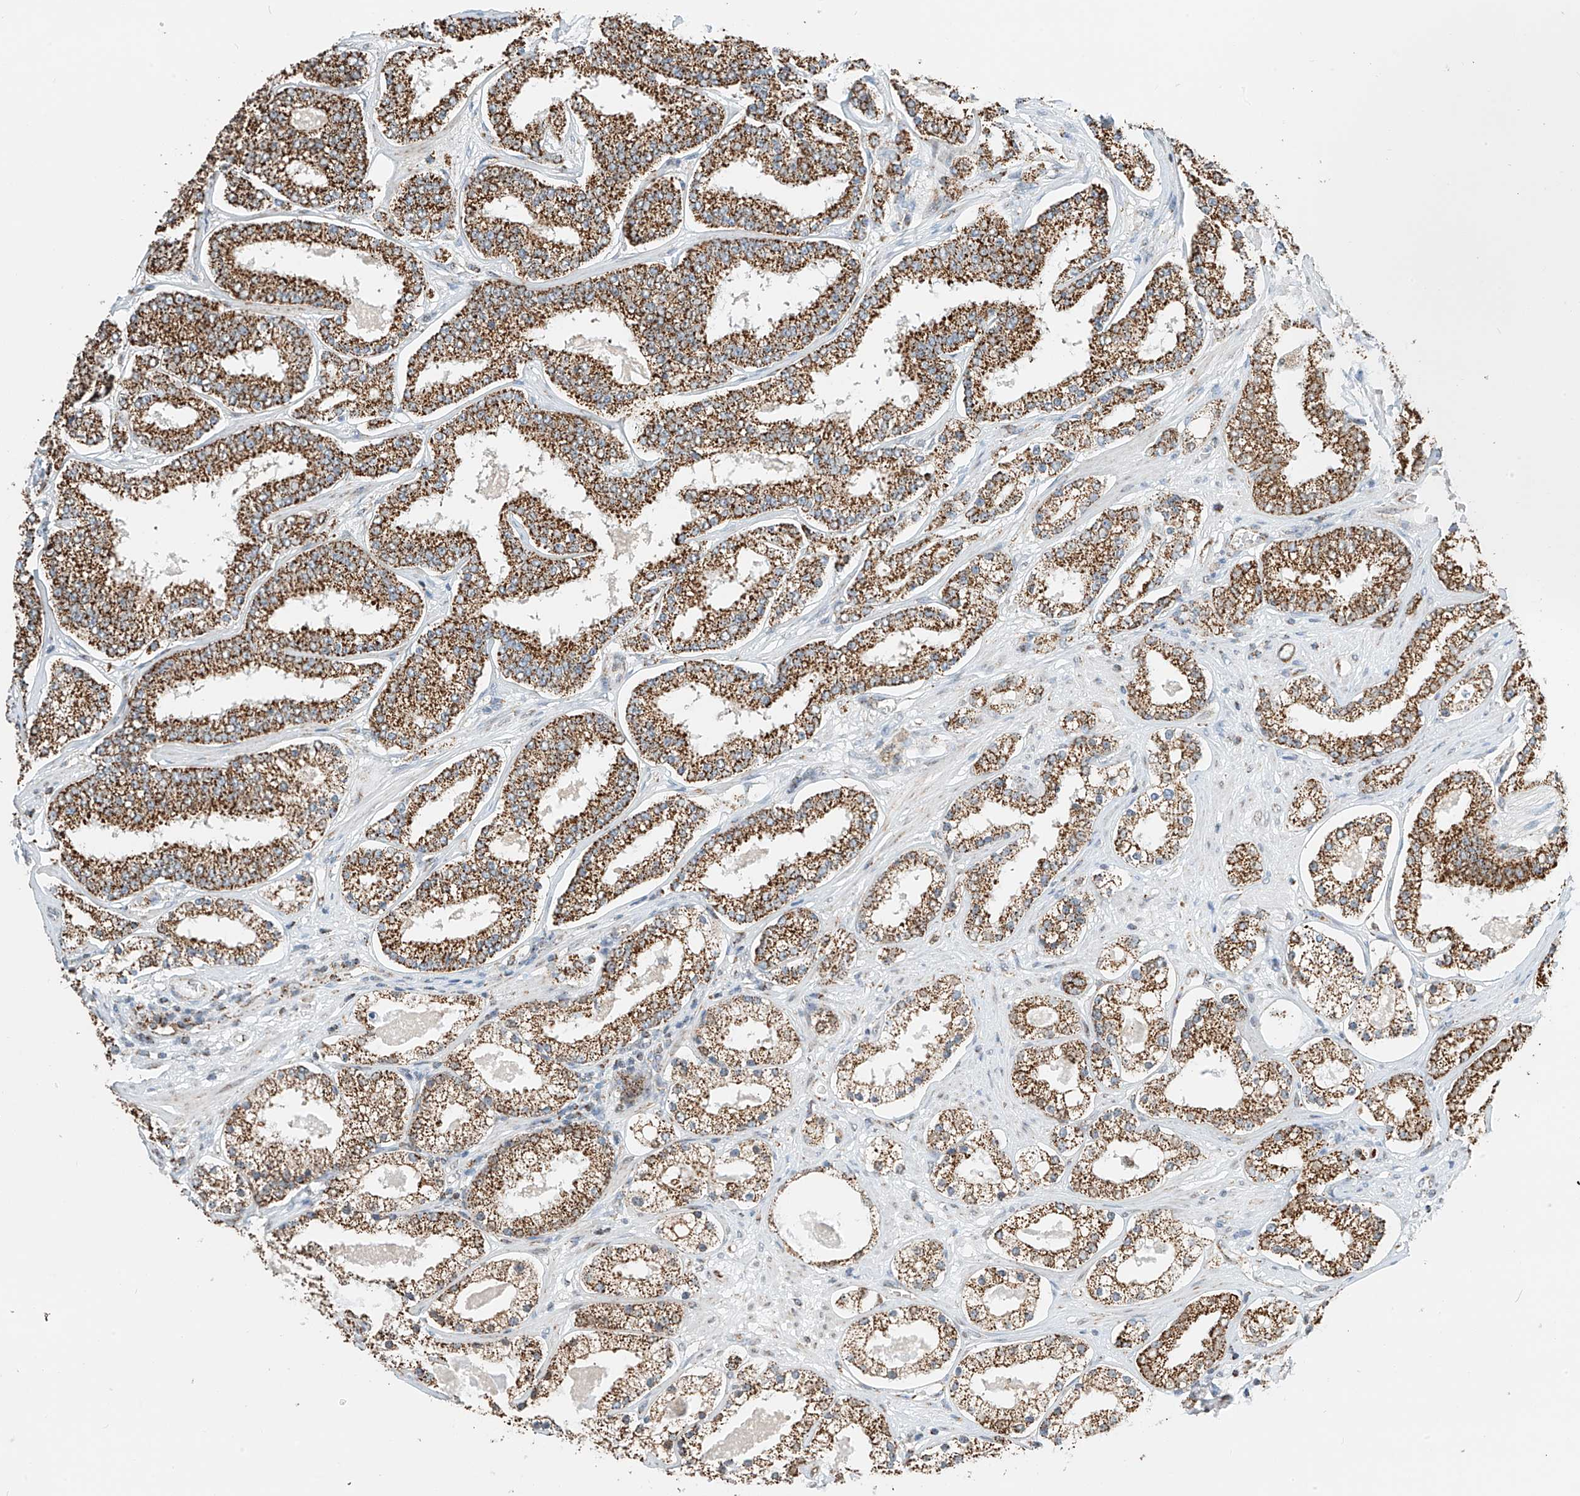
{"staining": {"intensity": "strong", "quantity": ">75%", "location": "cytoplasmic/membranous"}, "tissue": "prostate cancer", "cell_type": "Tumor cells", "image_type": "cancer", "snomed": [{"axis": "morphology", "description": "Normal tissue, NOS"}, {"axis": "morphology", "description": "Adenocarcinoma, High grade"}, {"axis": "topography", "description": "Prostate"}], "caption": "High-magnification brightfield microscopy of prostate high-grade adenocarcinoma stained with DAB (brown) and counterstained with hematoxylin (blue). tumor cells exhibit strong cytoplasmic/membranous expression is appreciated in approximately>75% of cells. The staining was performed using DAB to visualize the protein expression in brown, while the nuclei were stained in blue with hematoxylin (Magnification: 20x).", "gene": "PPA2", "patient": {"sex": "male", "age": 83}}